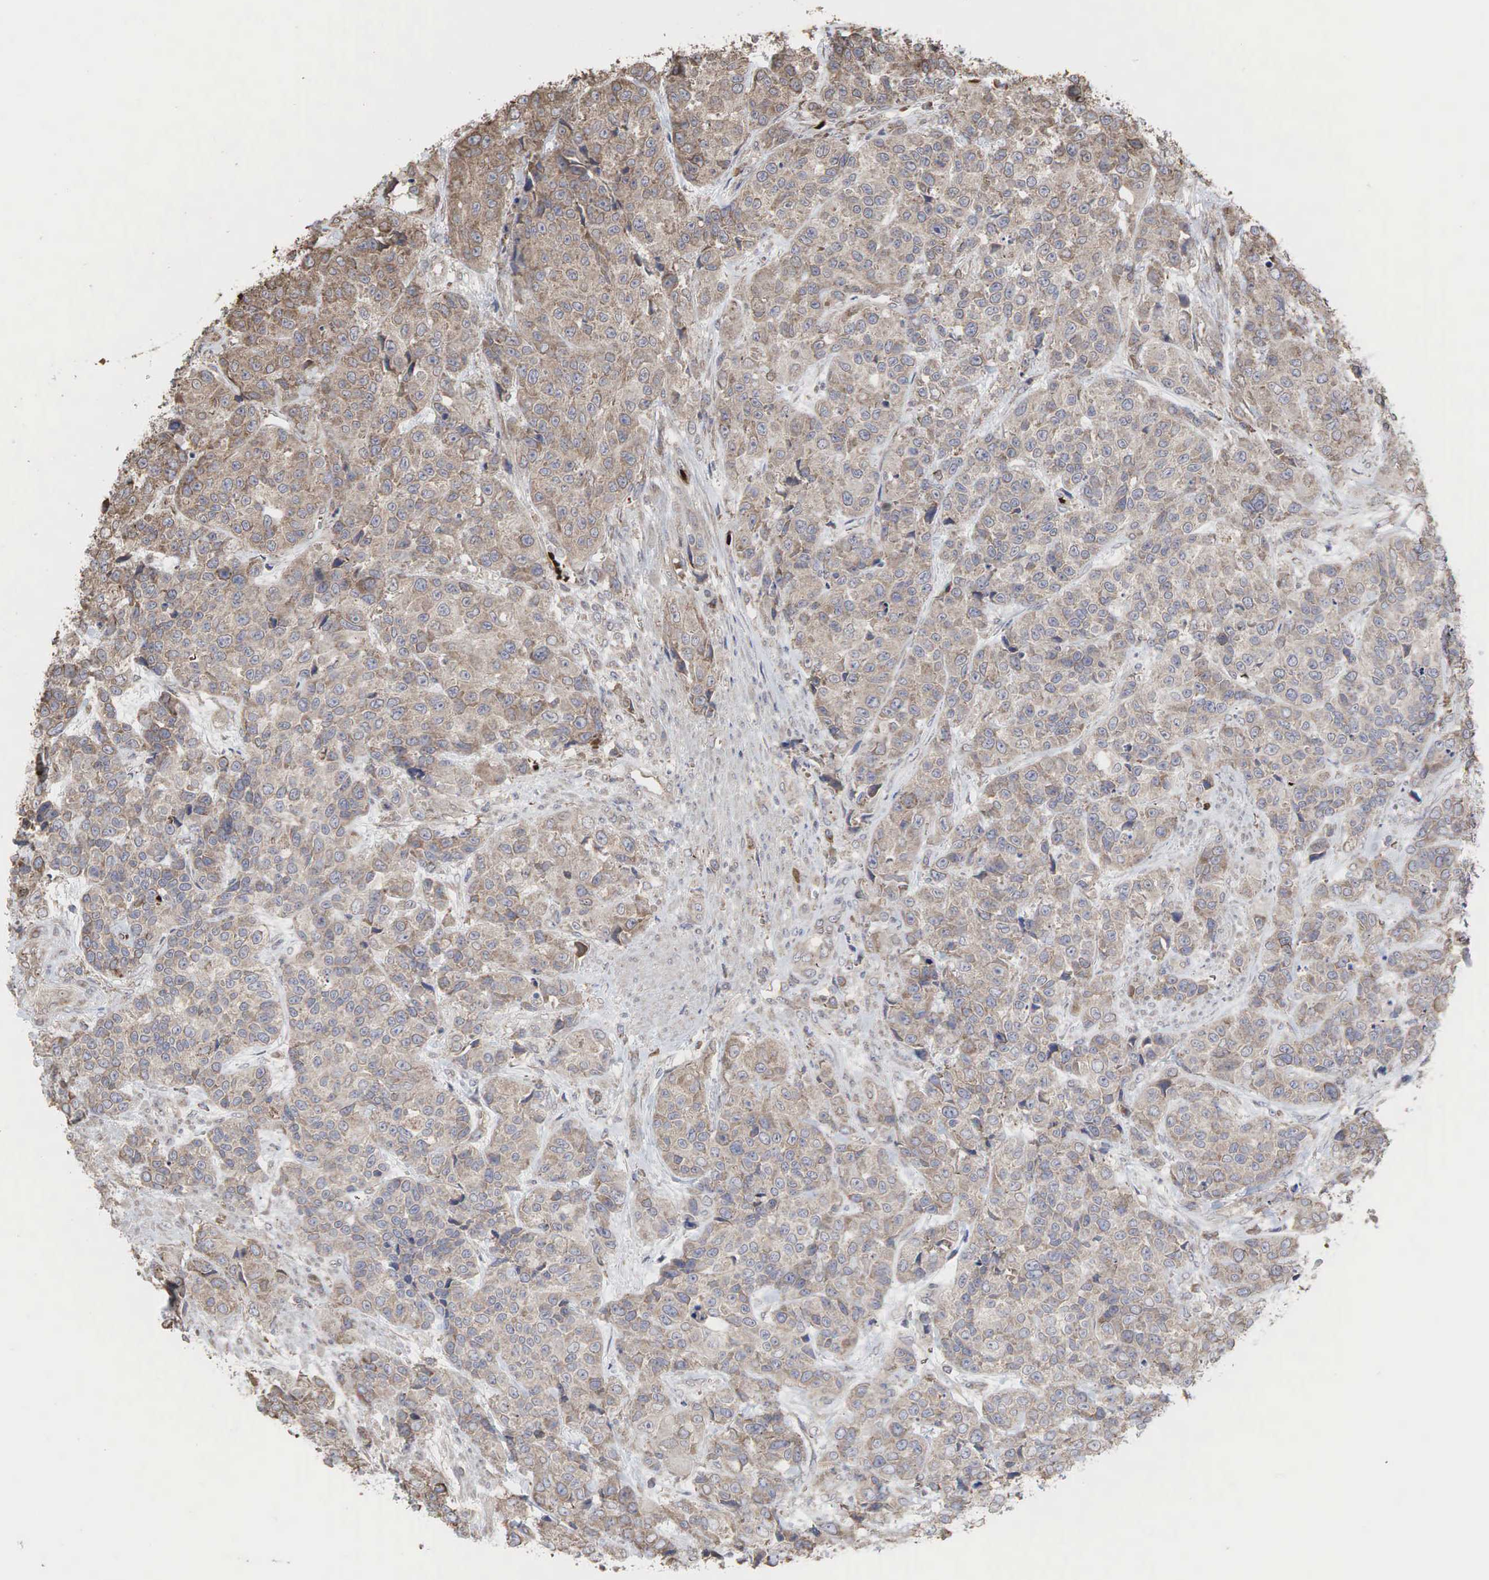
{"staining": {"intensity": "weak", "quantity": ">75%", "location": "cytoplasmic/membranous"}, "tissue": "urothelial cancer", "cell_type": "Tumor cells", "image_type": "cancer", "snomed": [{"axis": "morphology", "description": "Urothelial carcinoma, High grade"}, {"axis": "topography", "description": "Urinary bladder"}], "caption": "High-grade urothelial carcinoma tissue exhibits weak cytoplasmic/membranous expression in approximately >75% of tumor cells, visualized by immunohistochemistry.", "gene": "PABPC5", "patient": {"sex": "female", "age": 81}}